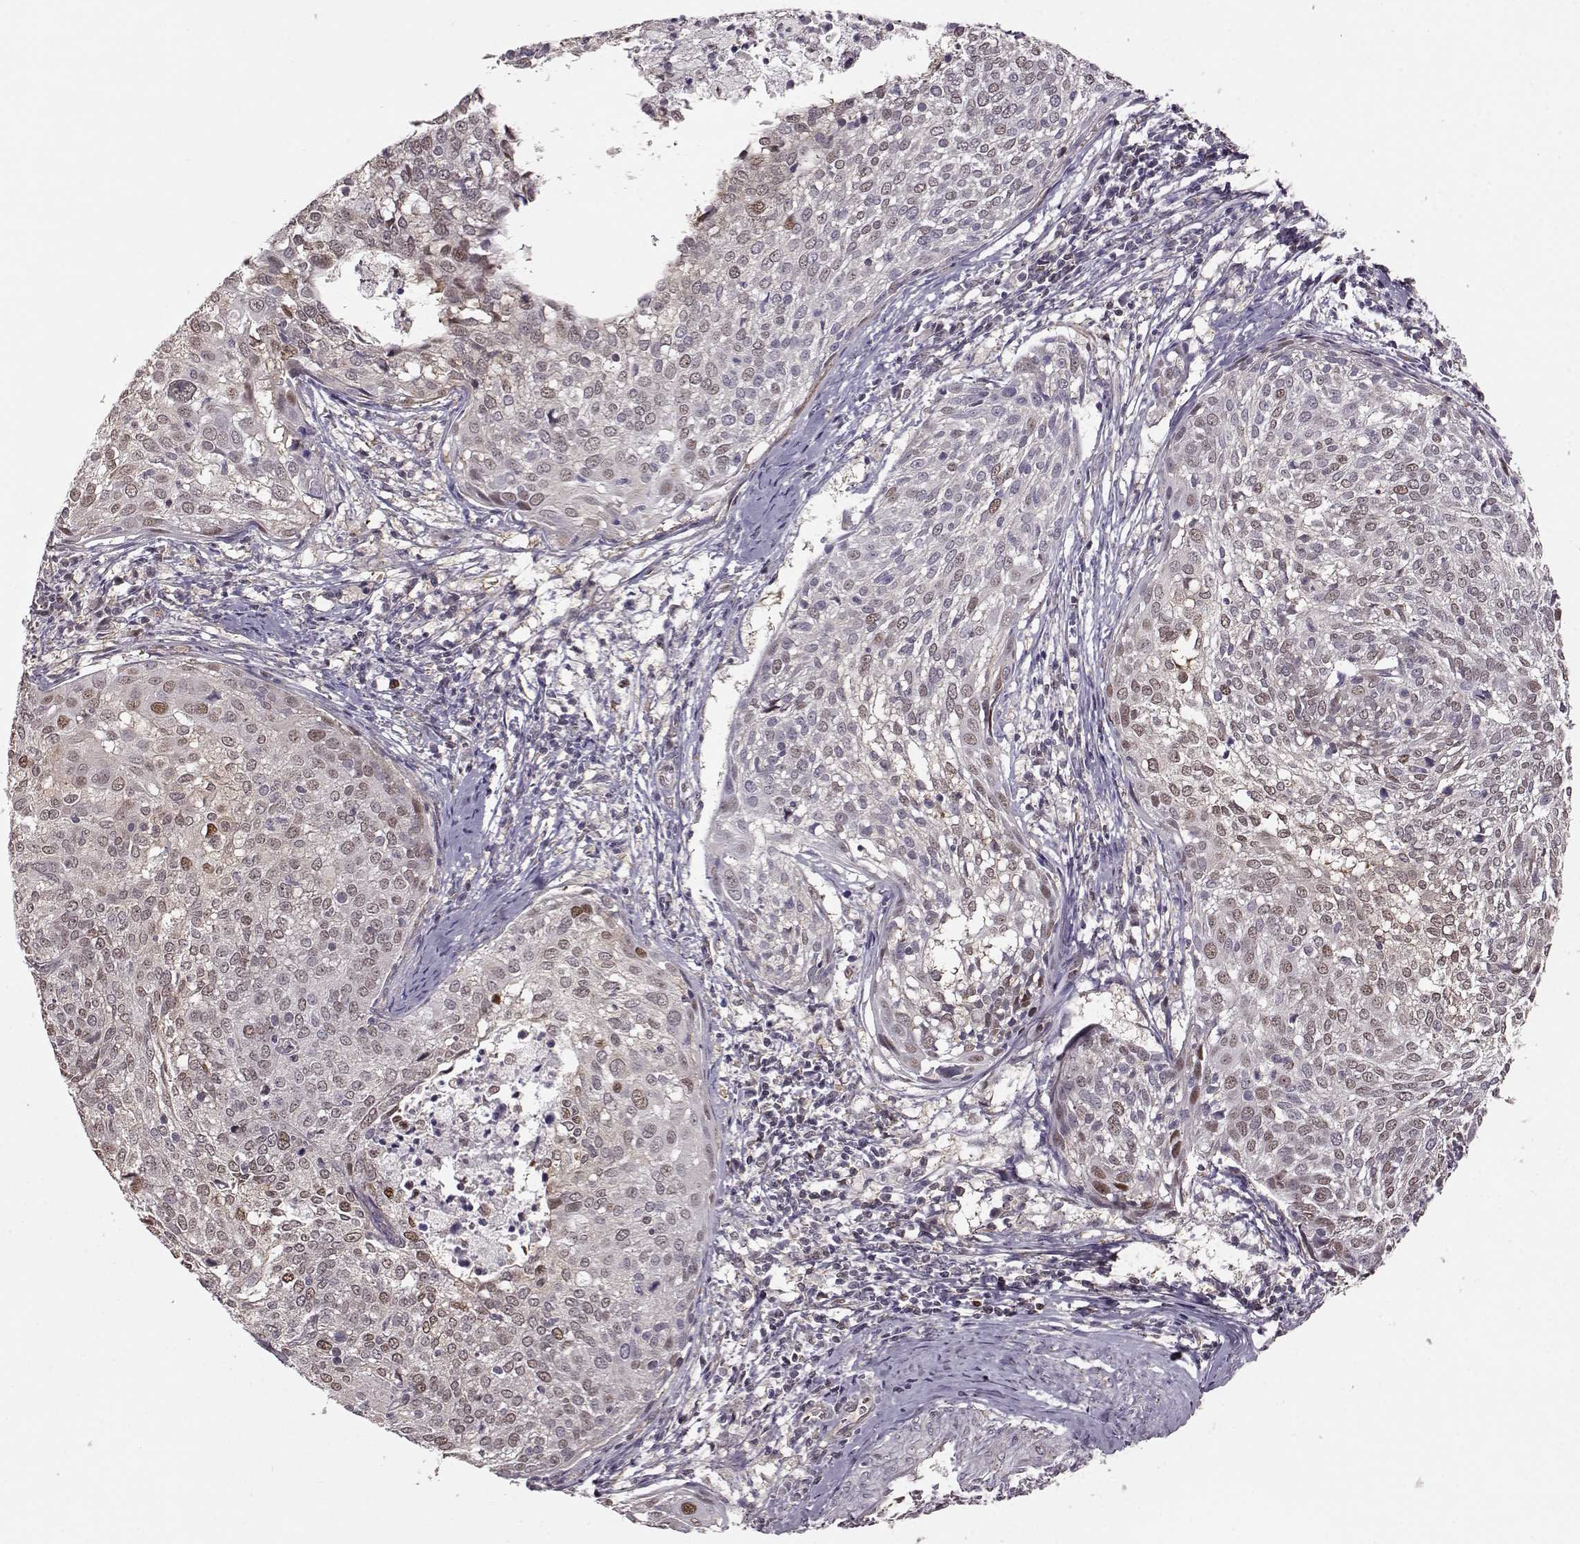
{"staining": {"intensity": "moderate", "quantity": "<25%", "location": "nuclear"}, "tissue": "cervical cancer", "cell_type": "Tumor cells", "image_type": "cancer", "snomed": [{"axis": "morphology", "description": "Squamous cell carcinoma, NOS"}, {"axis": "topography", "description": "Cervix"}], "caption": "Immunohistochemistry (IHC) micrograph of neoplastic tissue: human cervical cancer (squamous cell carcinoma) stained using IHC shows low levels of moderate protein expression localized specifically in the nuclear of tumor cells, appearing as a nuclear brown color.", "gene": "KLF6", "patient": {"sex": "female", "age": 39}}